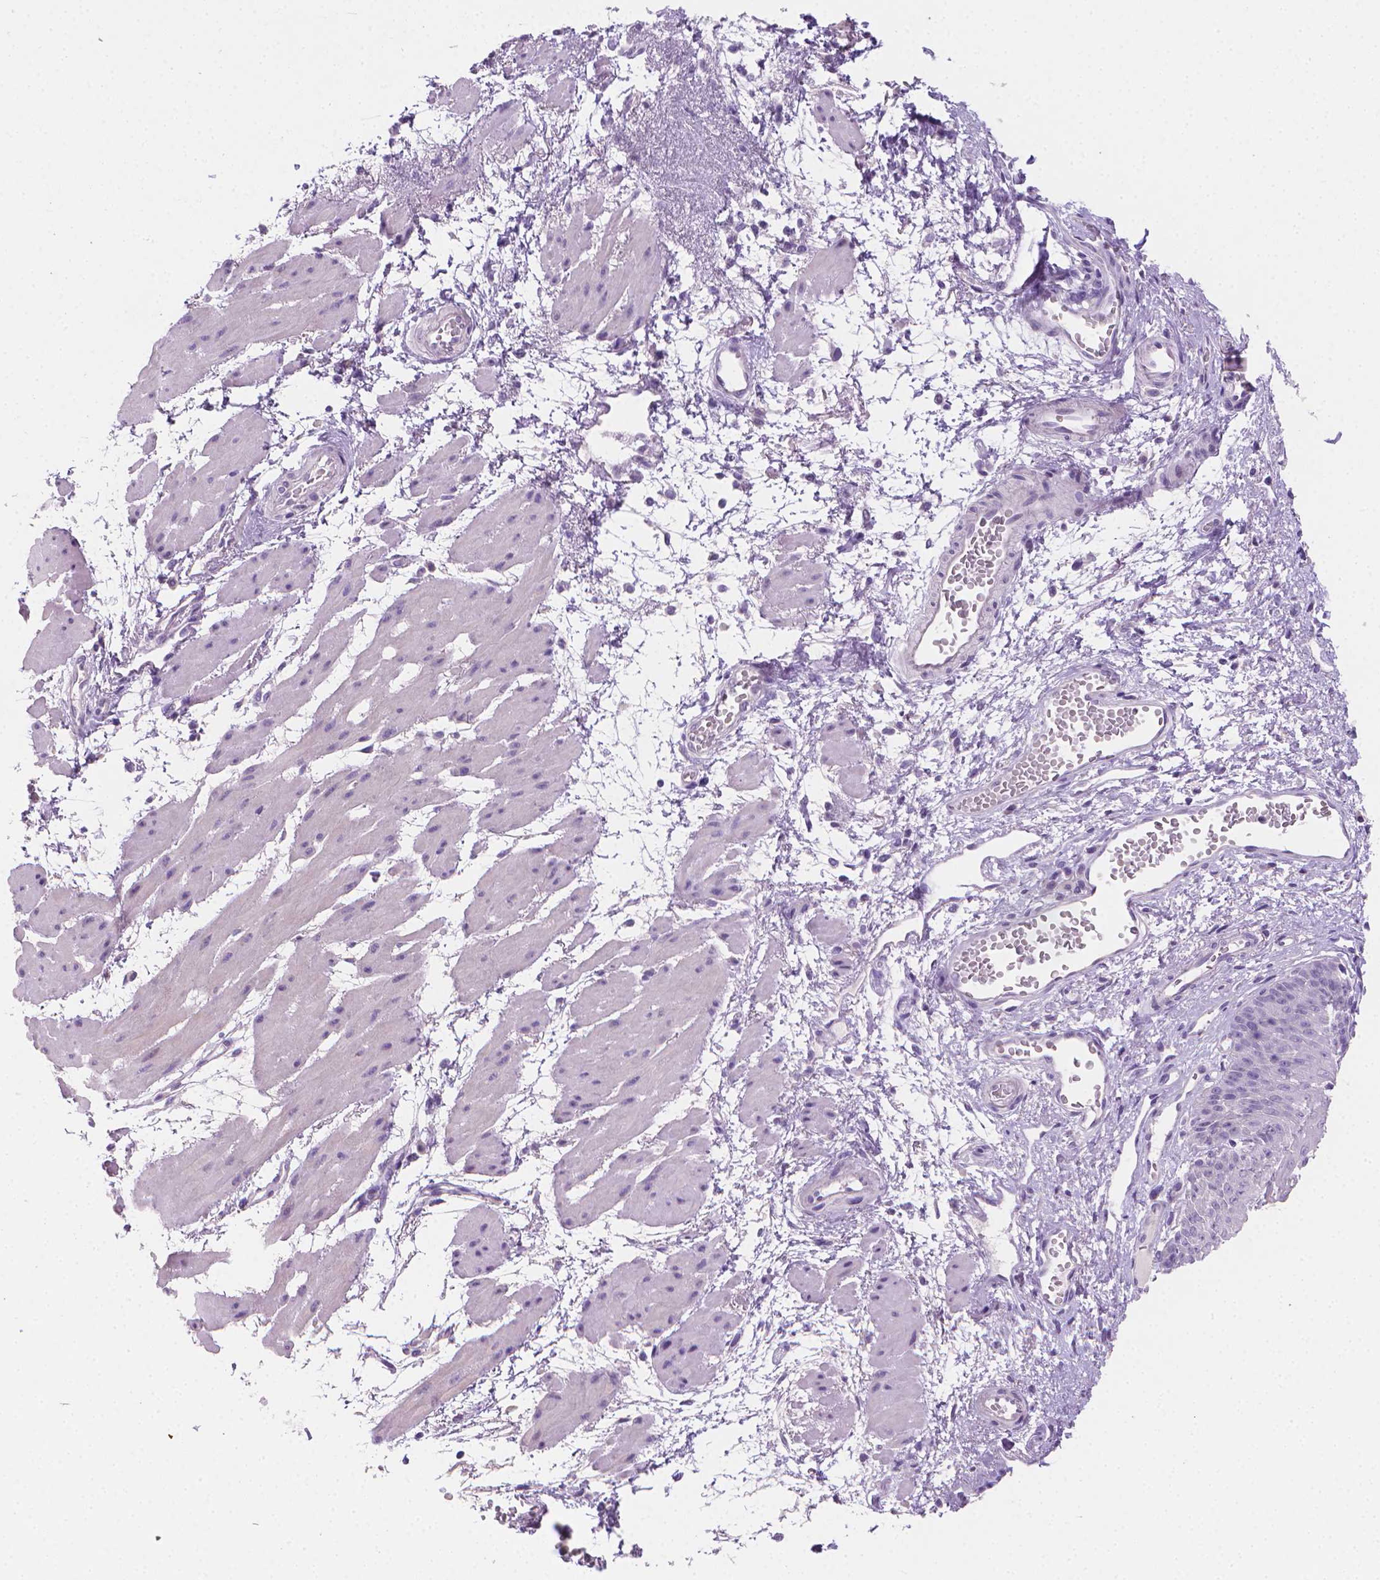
{"staining": {"intensity": "negative", "quantity": "none", "location": "none"}, "tissue": "esophagus", "cell_type": "Squamous epithelial cells", "image_type": "normal", "snomed": [{"axis": "morphology", "description": "Normal tissue, NOS"}, {"axis": "topography", "description": "Esophagus"}], "caption": "Squamous epithelial cells are negative for protein expression in benign human esophagus. (Brightfield microscopy of DAB (3,3'-diaminobenzidine) immunohistochemistry at high magnification).", "gene": "TNNI2", "patient": {"sex": "male", "age": 71}}